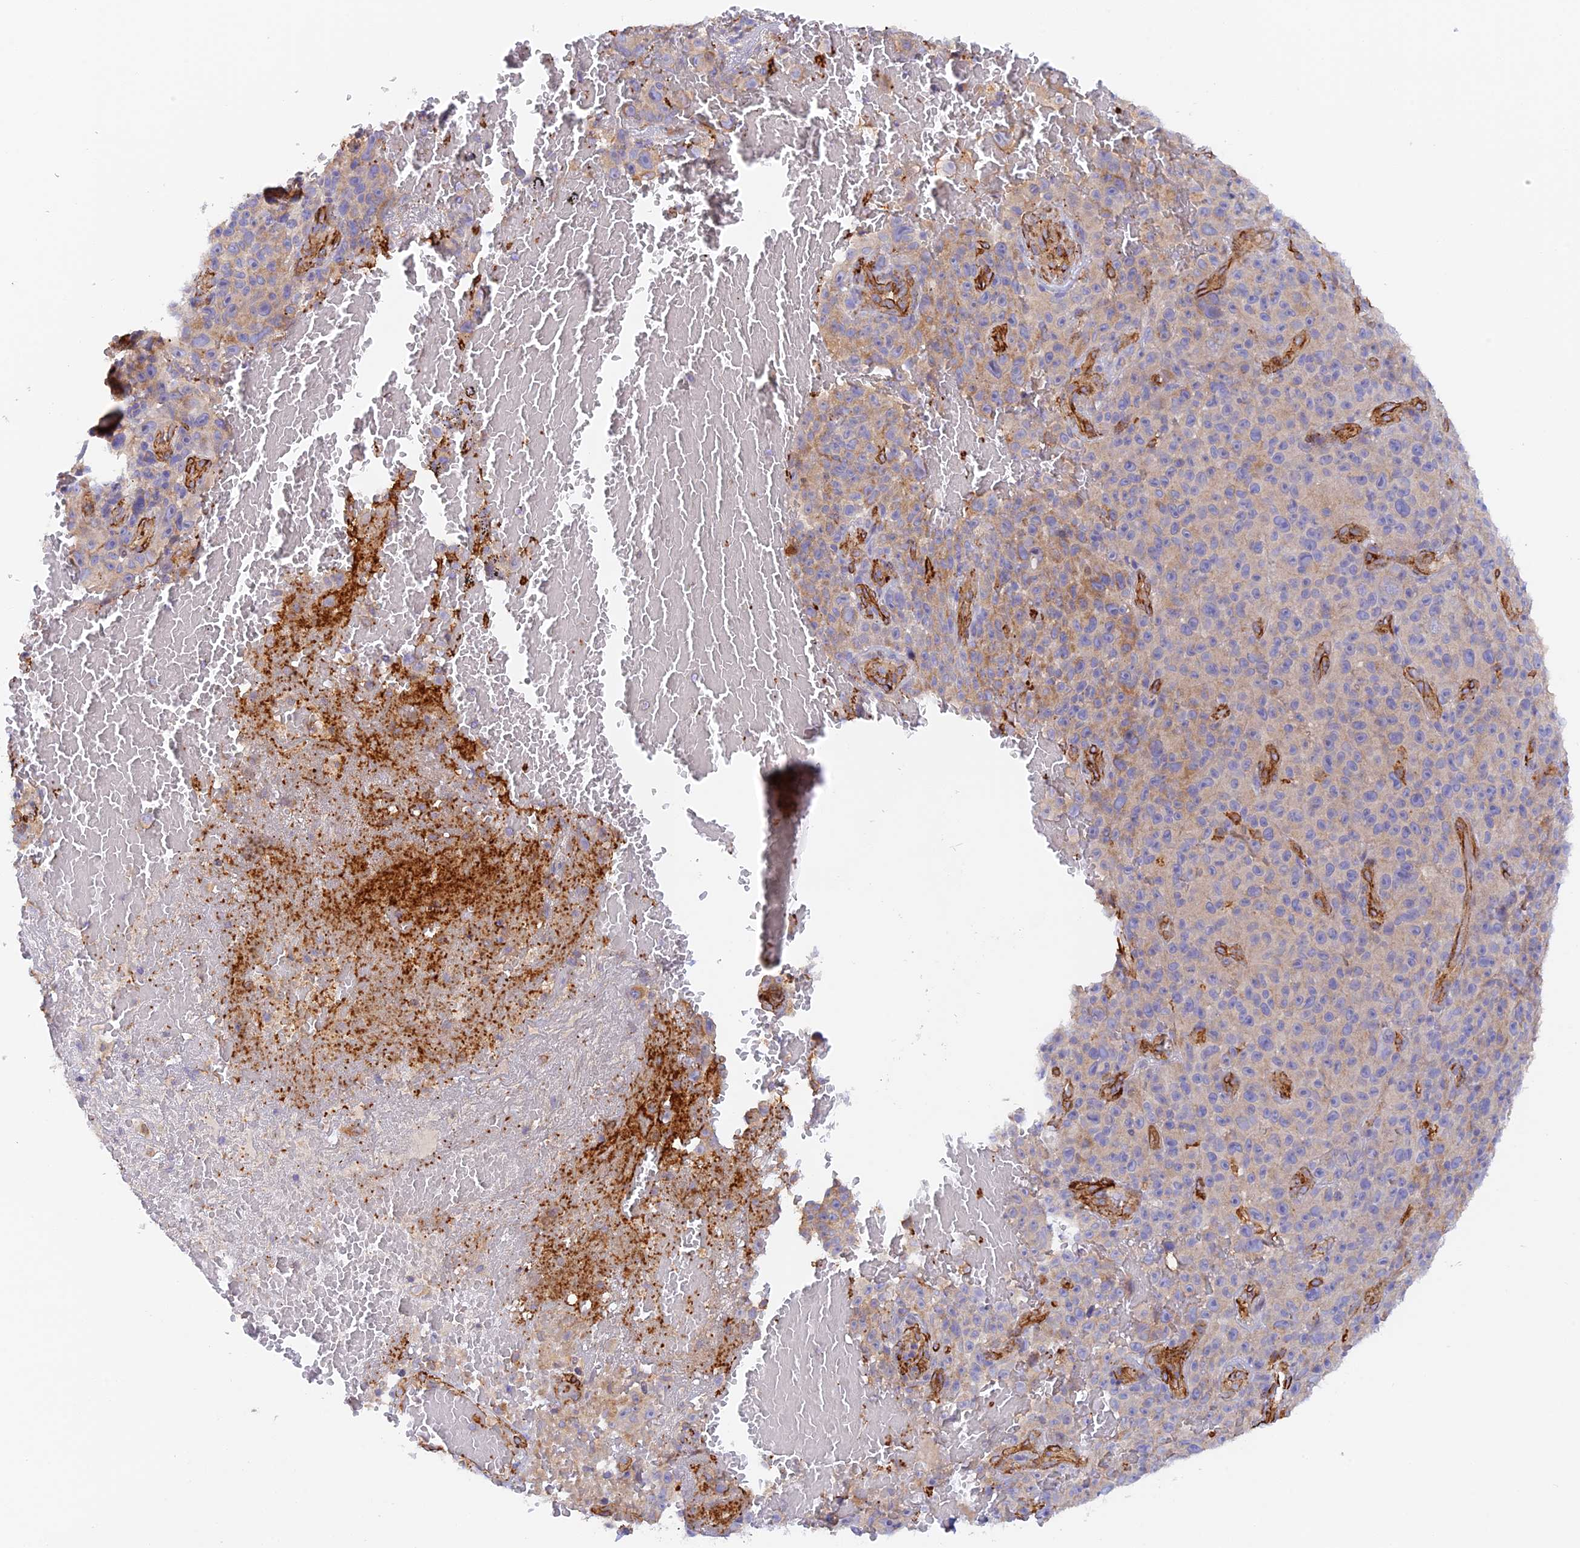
{"staining": {"intensity": "moderate", "quantity": "25%-75%", "location": "cytoplasmic/membranous"}, "tissue": "melanoma", "cell_type": "Tumor cells", "image_type": "cancer", "snomed": [{"axis": "morphology", "description": "Malignant melanoma, NOS"}, {"axis": "topography", "description": "Skin"}], "caption": "Malignant melanoma stained with a protein marker displays moderate staining in tumor cells.", "gene": "MYO9A", "patient": {"sex": "female", "age": 82}}